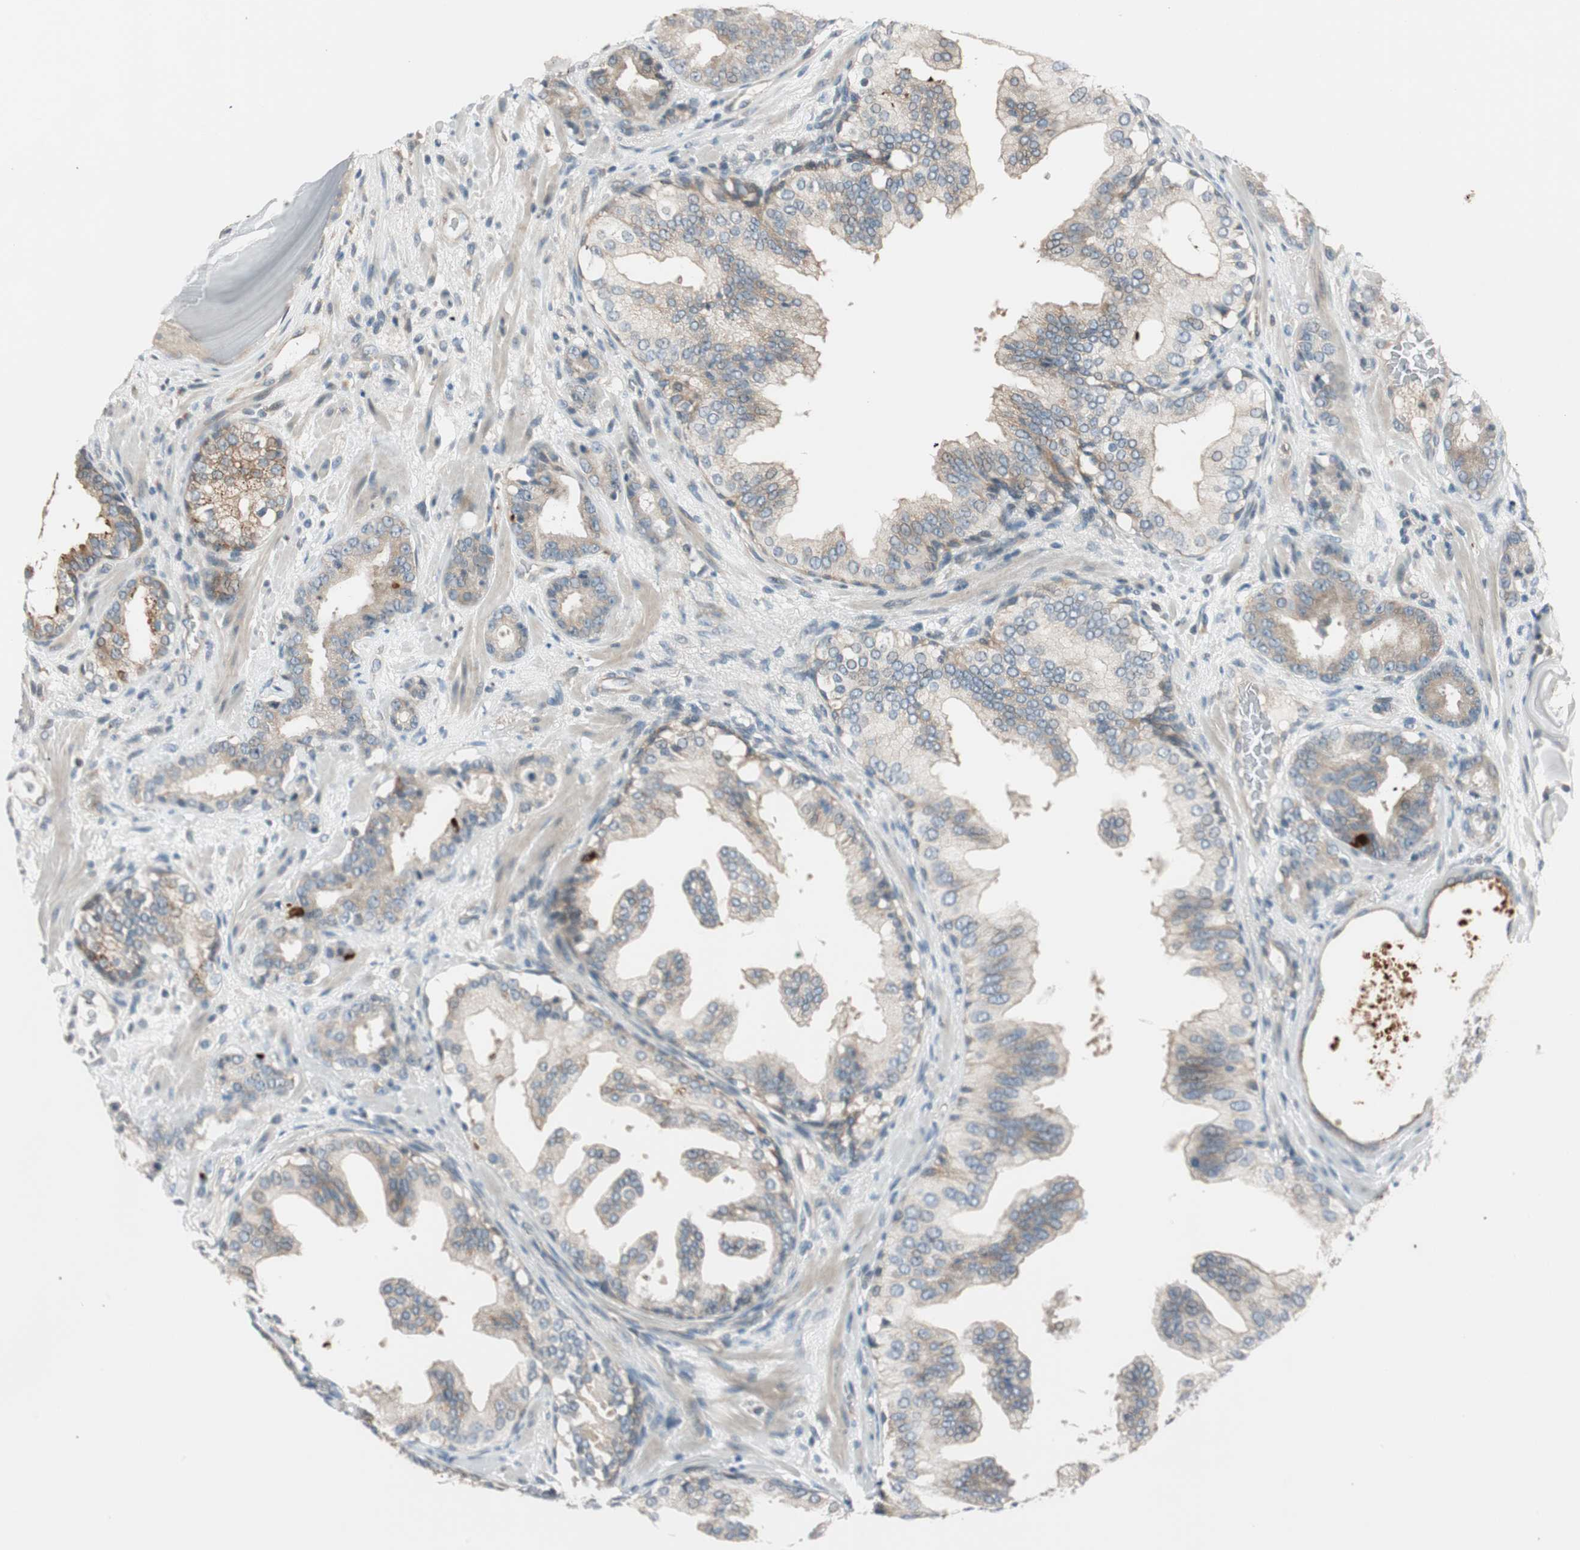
{"staining": {"intensity": "moderate", "quantity": ">75%", "location": "cytoplasmic/membranous"}, "tissue": "prostate cancer", "cell_type": "Tumor cells", "image_type": "cancer", "snomed": [{"axis": "morphology", "description": "Adenocarcinoma, Low grade"}, {"axis": "topography", "description": "Prostate"}], "caption": "A histopathology image of human low-grade adenocarcinoma (prostate) stained for a protein reveals moderate cytoplasmic/membranous brown staining in tumor cells.", "gene": "CGRRF1", "patient": {"sex": "male", "age": 63}}